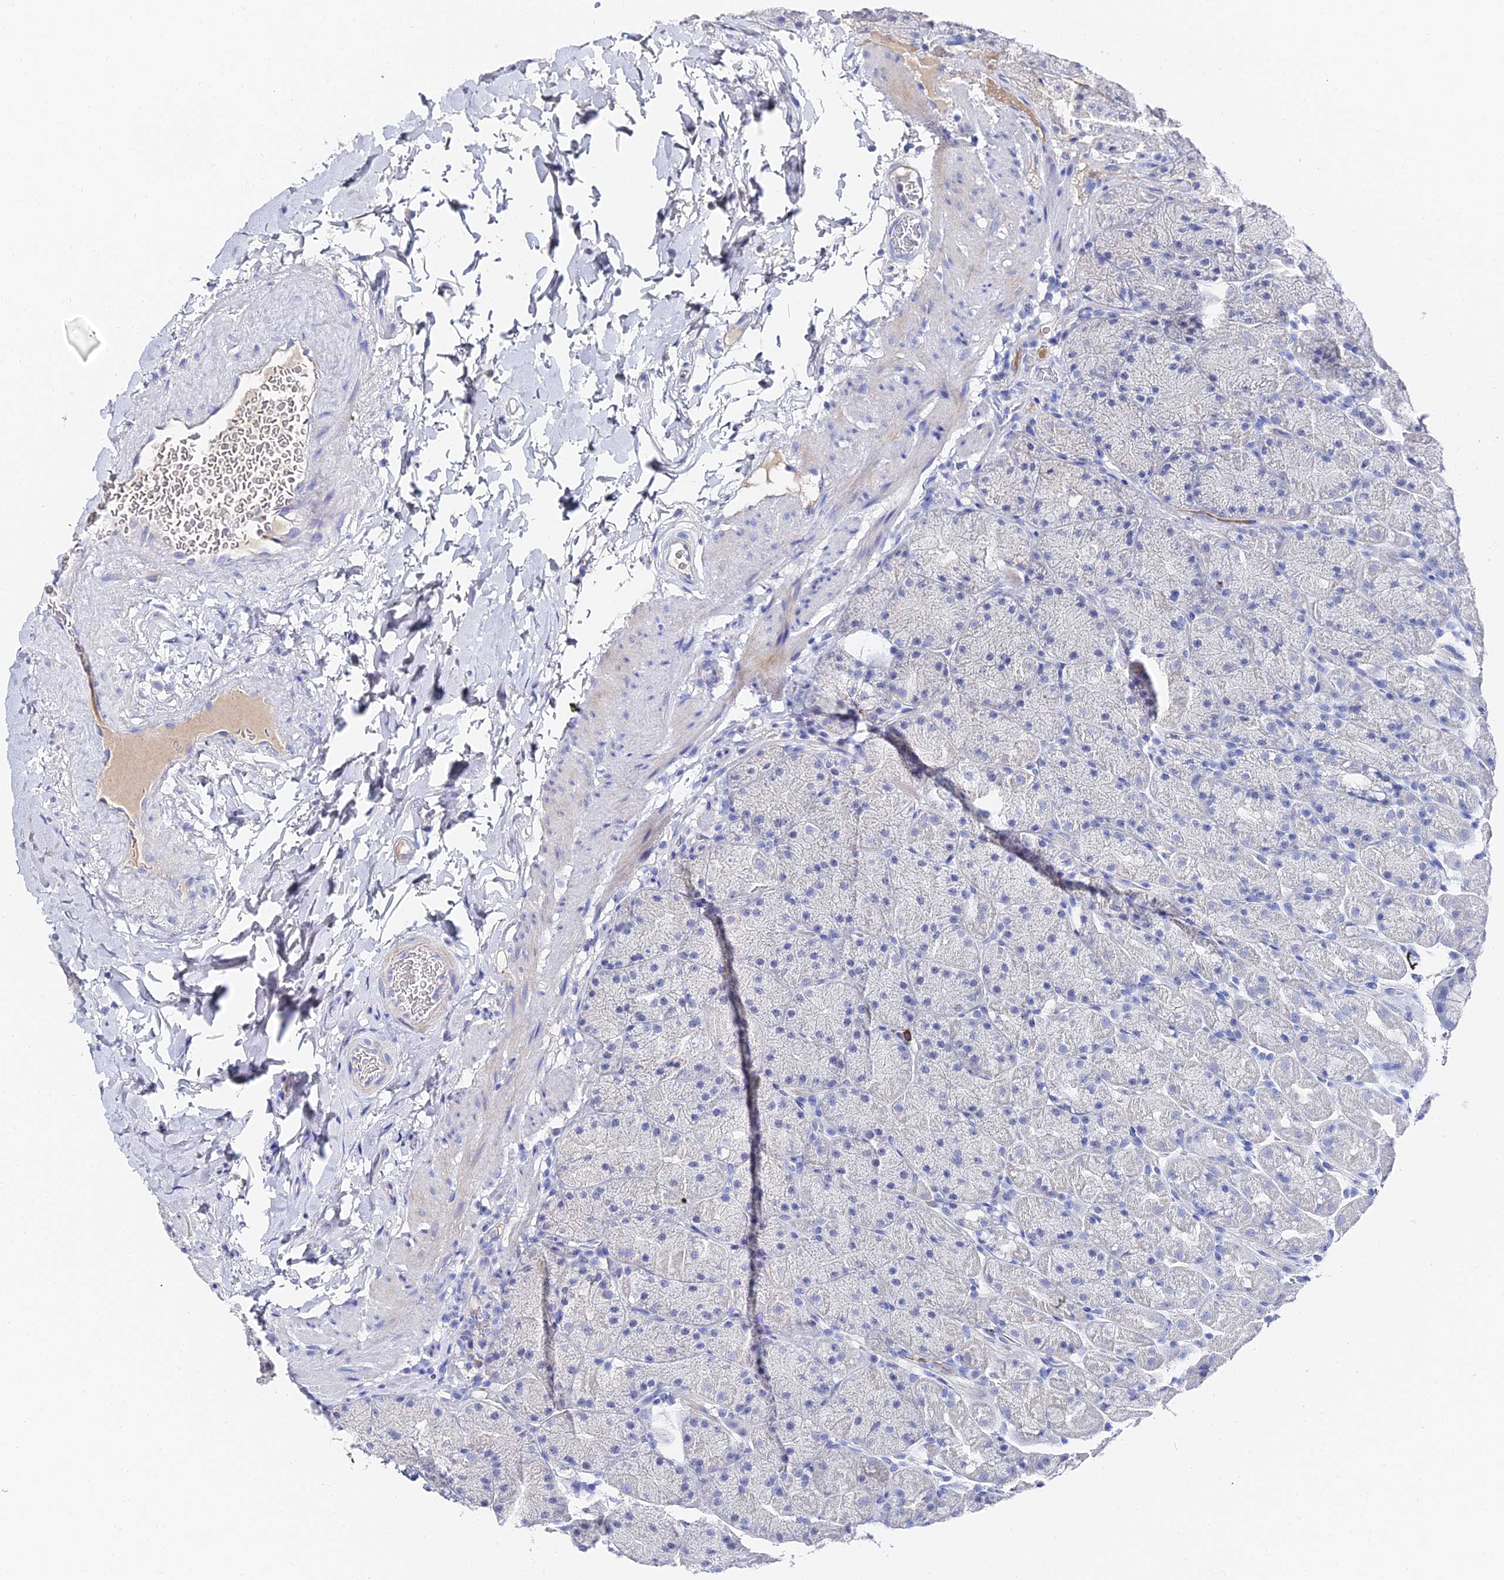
{"staining": {"intensity": "negative", "quantity": "none", "location": "none"}, "tissue": "stomach", "cell_type": "Glandular cells", "image_type": "normal", "snomed": [{"axis": "morphology", "description": "Normal tissue, NOS"}, {"axis": "topography", "description": "Stomach, upper"}, {"axis": "topography", "description": "Stomach, lower"}], "caption": "DAB (3,3'-diaminobenzidine) immunohistochemical staining of benign human stomach exhibits no significant staining in glandular cells. (DAB immunohistochemistry, high magnification).", "gene": "KRT17", "patient": {"sex": "male", "age": 67}}